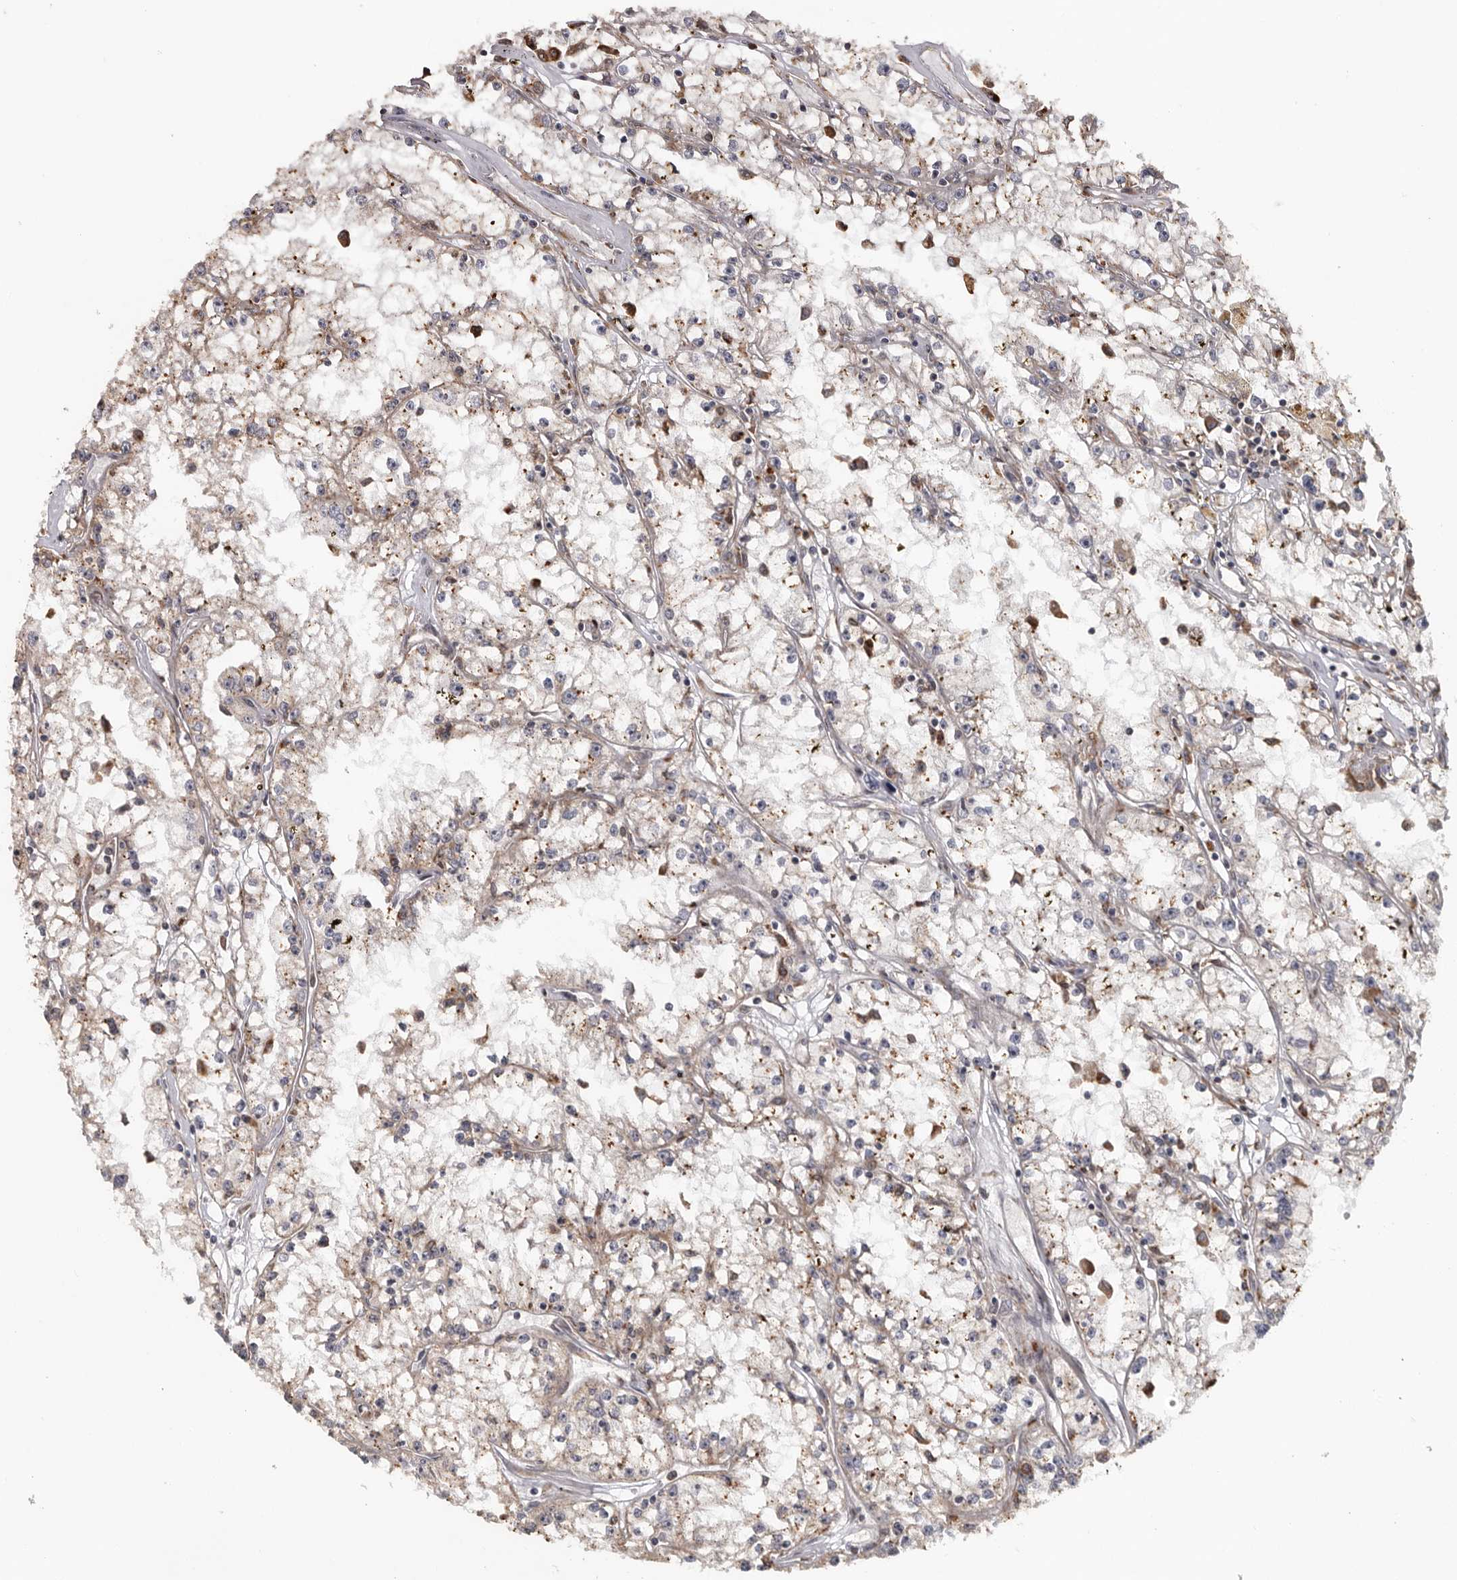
{"staining": {"intensity": "negative", "quantity": "none", "location": "none"}, "tissue": "renal cancer", "cell_type": "Tumor cells", "image_type": "cancer", "snomed": [{"axis": "morphology", "description": "Adenocarcinoma, NOS"}, {"axis": "topography", "description": "Kidney"}], "caption": "Tumor cells show no significant positivity in renal cancer (adenocarcinoma).", "gene": "ZNF83", "patient": {"sex": "male", "age": 56}}